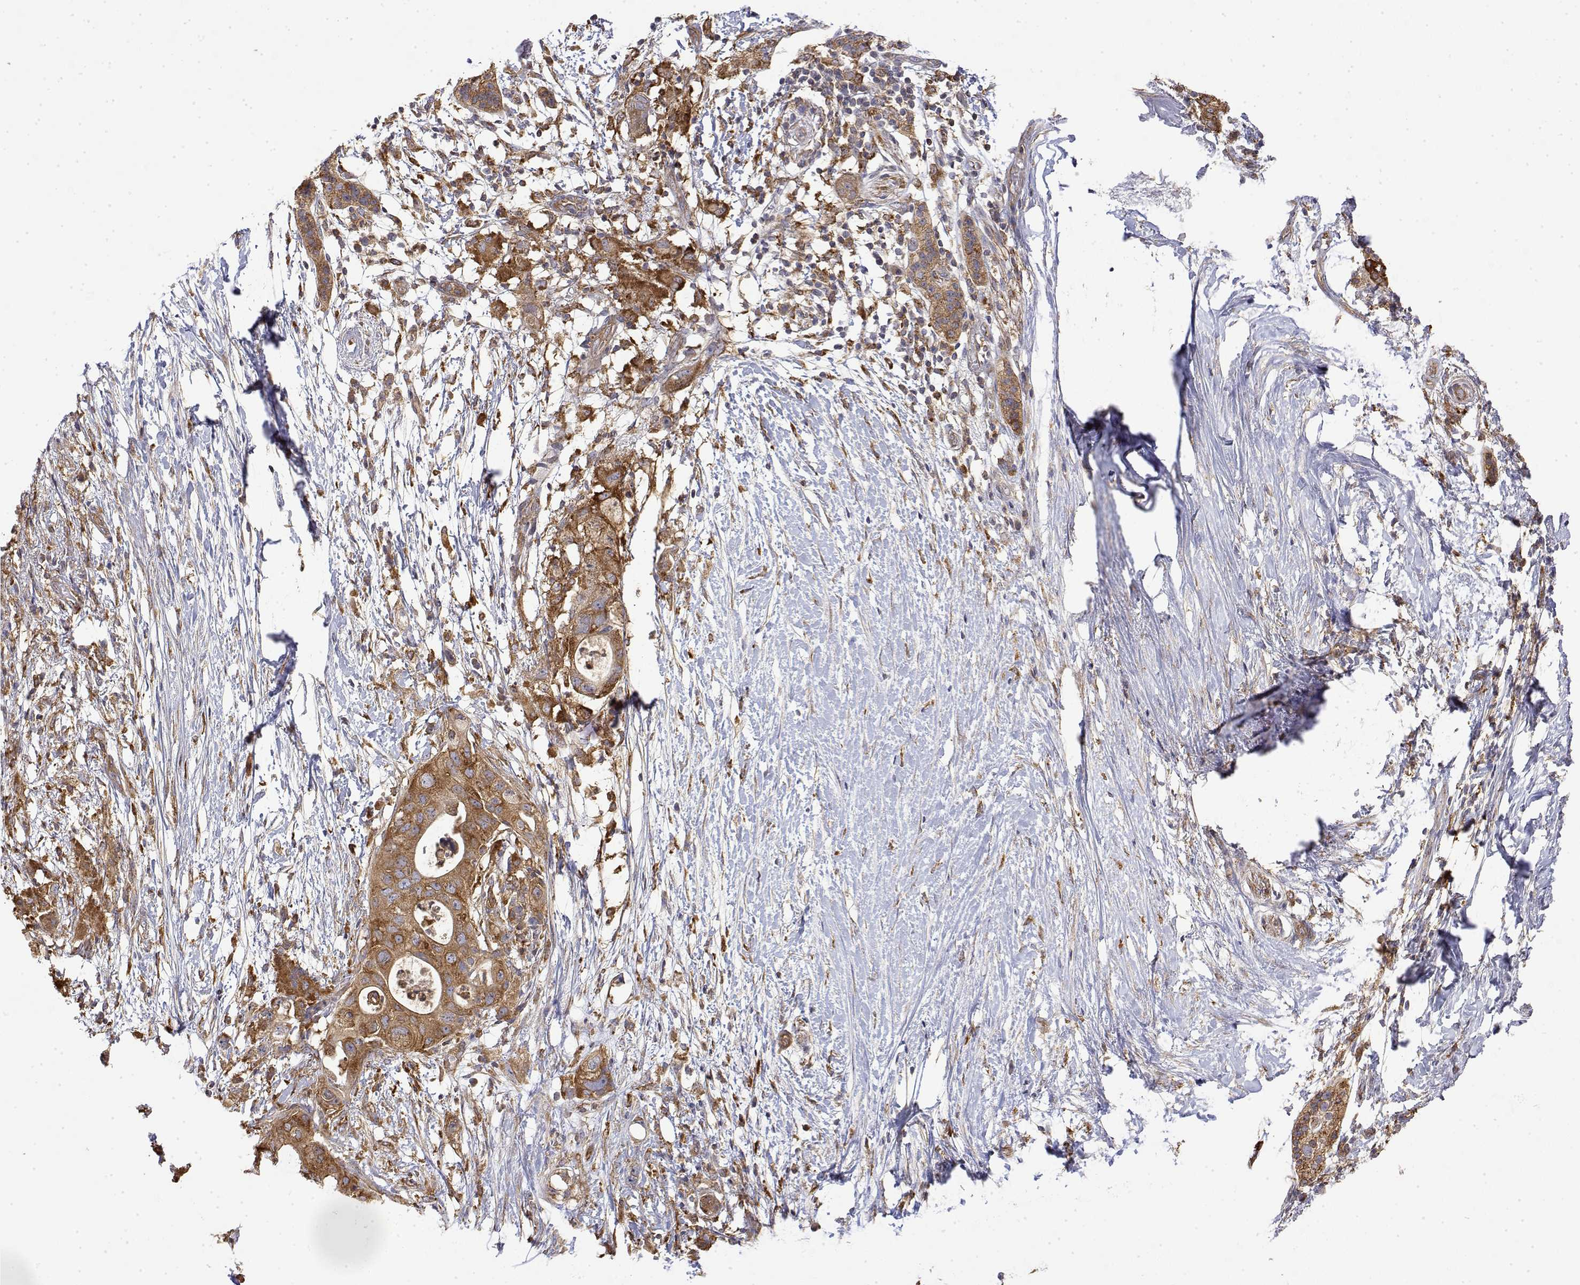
{"staining": {"intensity": "moderate", "quantity": ">75%", "location": "cytoplasmic/membranous"}, "tissue": "pancreatic cancer", "cell_type": "Tumor cells", "image_type": "cancer", "snomed": [{"axis": "morphology", "description": "Adenocarcinoma, NOS"}, {"axis": "topography", "description": "Pancreas"}], "caption": "This image exhibits immunohistochemistry staining of pancreatic cancer (adenocarcinoma), with medium moderate cytoplasmic/membranous expression in approximately >75% of tumor cells.", "gene": "PACSIN2", "patient": {"sex": "female", "age": 72}}